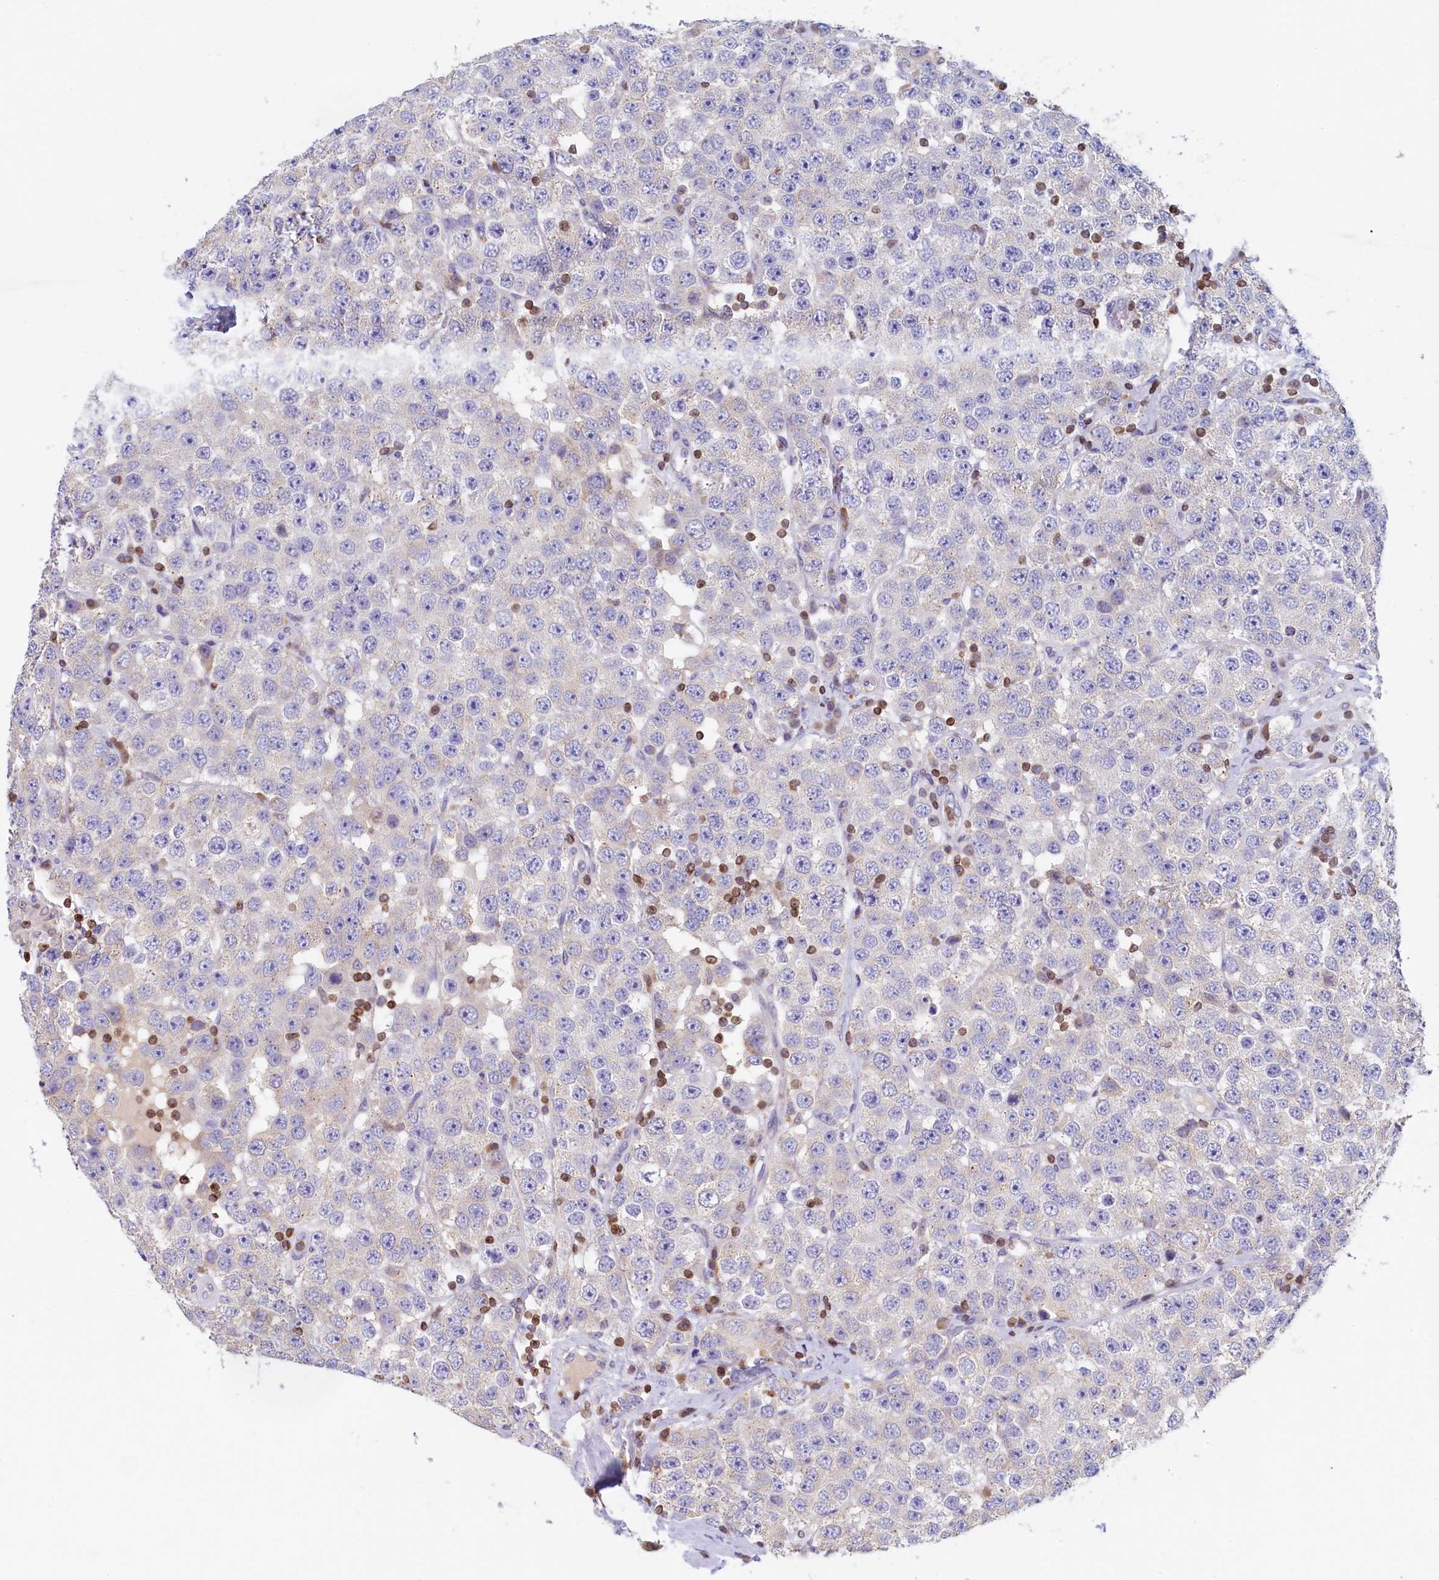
{"staining": {"intensity": "negative", "quantity": "none", "location": "none"}, "tissue": "testis cancer", "cell_type": "Tumor cells", "image_type": "cancer", "snomed": [{"axis": "morphology", "description": "Seminoma, NOS"}, {"axis": "topography", "description": "Testis"}], "caption": "IHC micrograph of testis cancer (seminoma) stained for a protein (brown), which exhibits no staining in tumor cells.", "gene": "TRAF3IP3", "patient": {"sex": "male", "age": 28}}